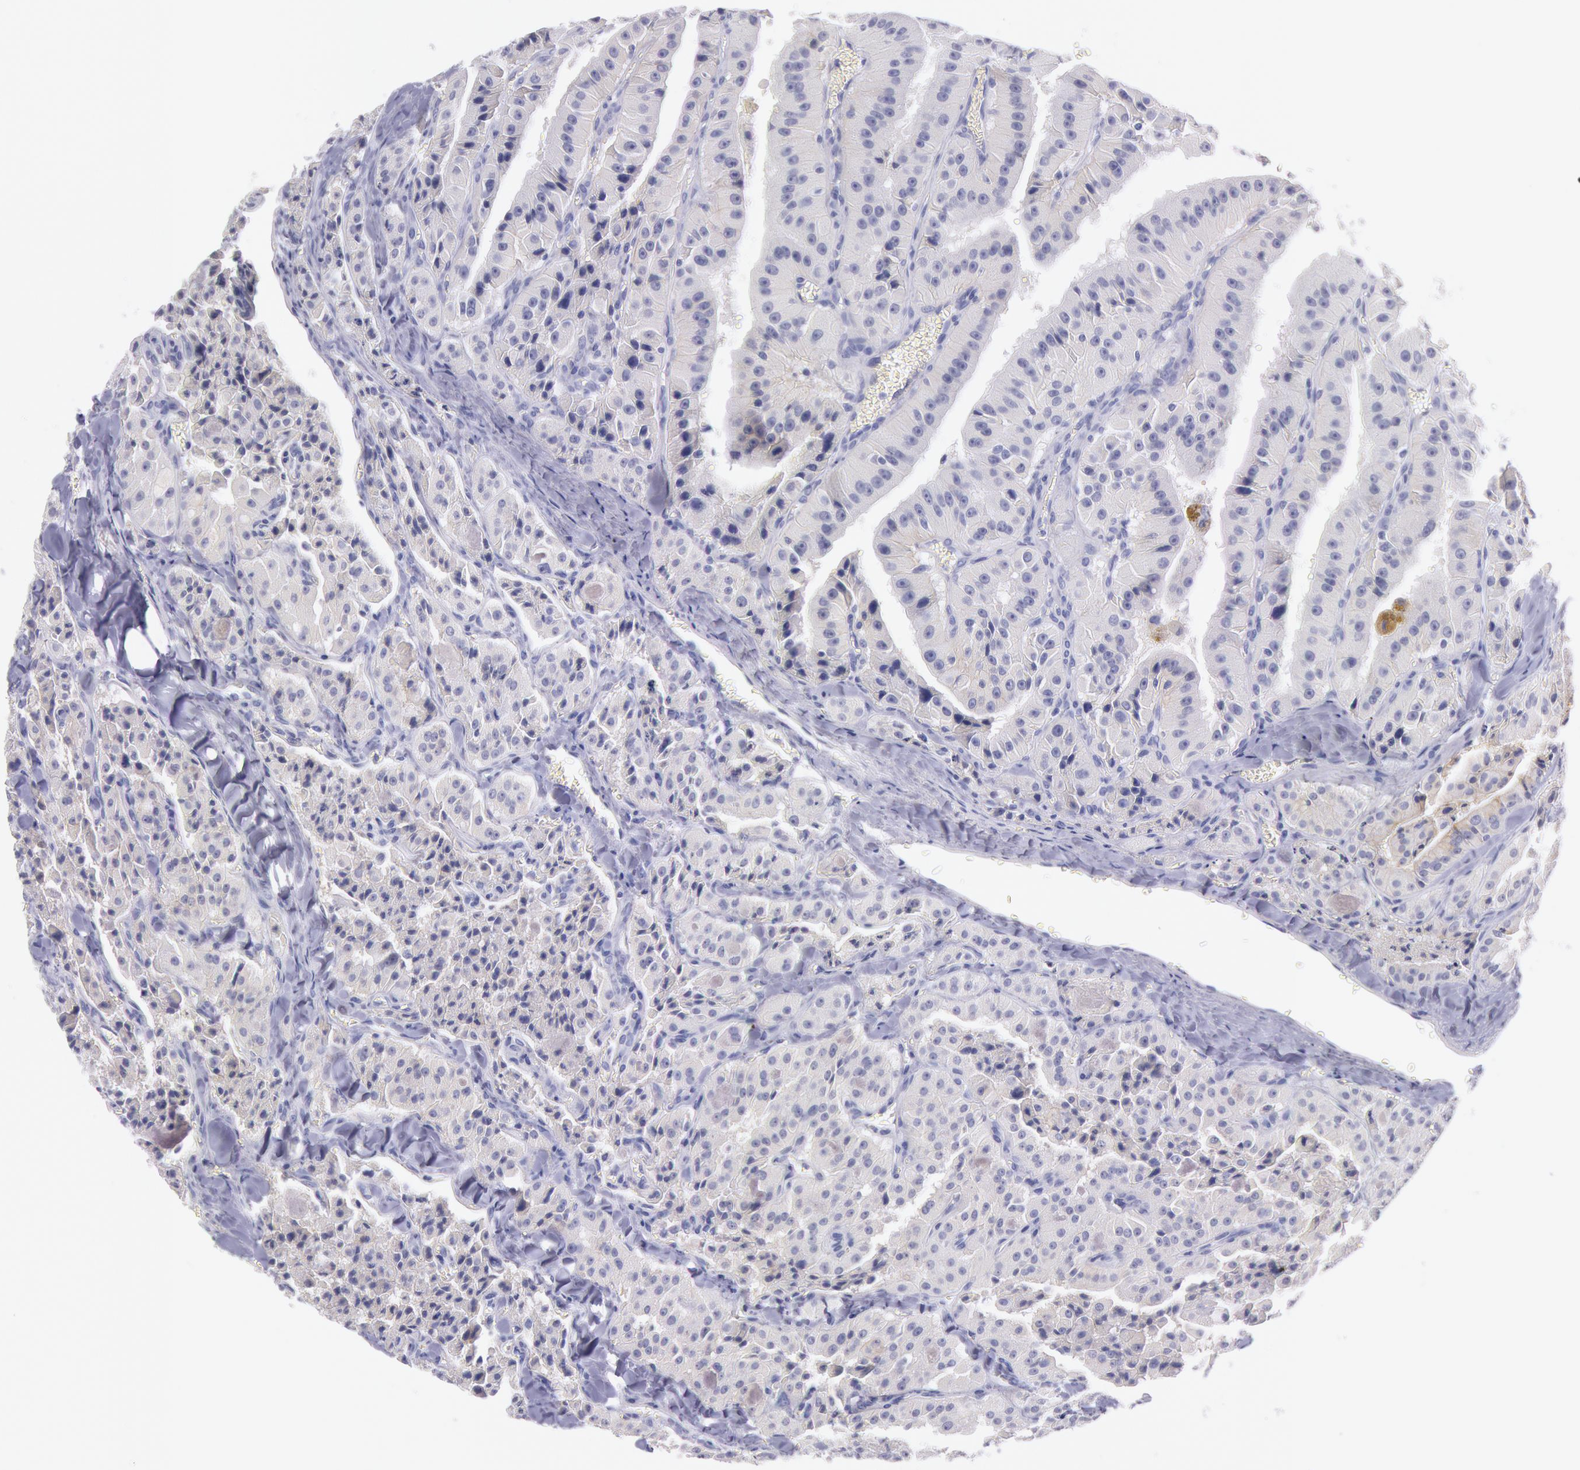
{"staining": {"intensity": "negative", "quantity": "none", "location": "none"}, "tissue": "thyroid cancer", "cell_type": "Tumor cells", "image_type": "cancer", "snomed": [{"axis": "morphology", "description": "Carcinoma, NOS"}, {"axis": "topography", "description": "Thyroid gland"}], "caption": "DAB (3,3'-diaminobenzidine) immunohistochemical staining of thyroid cancer (carcinoma) demonstrates no significant positivity in tumor cells. Nuclei are stained in blue.", "gene": "EGFR", "patient": {"sex": "male", "age": 76}}